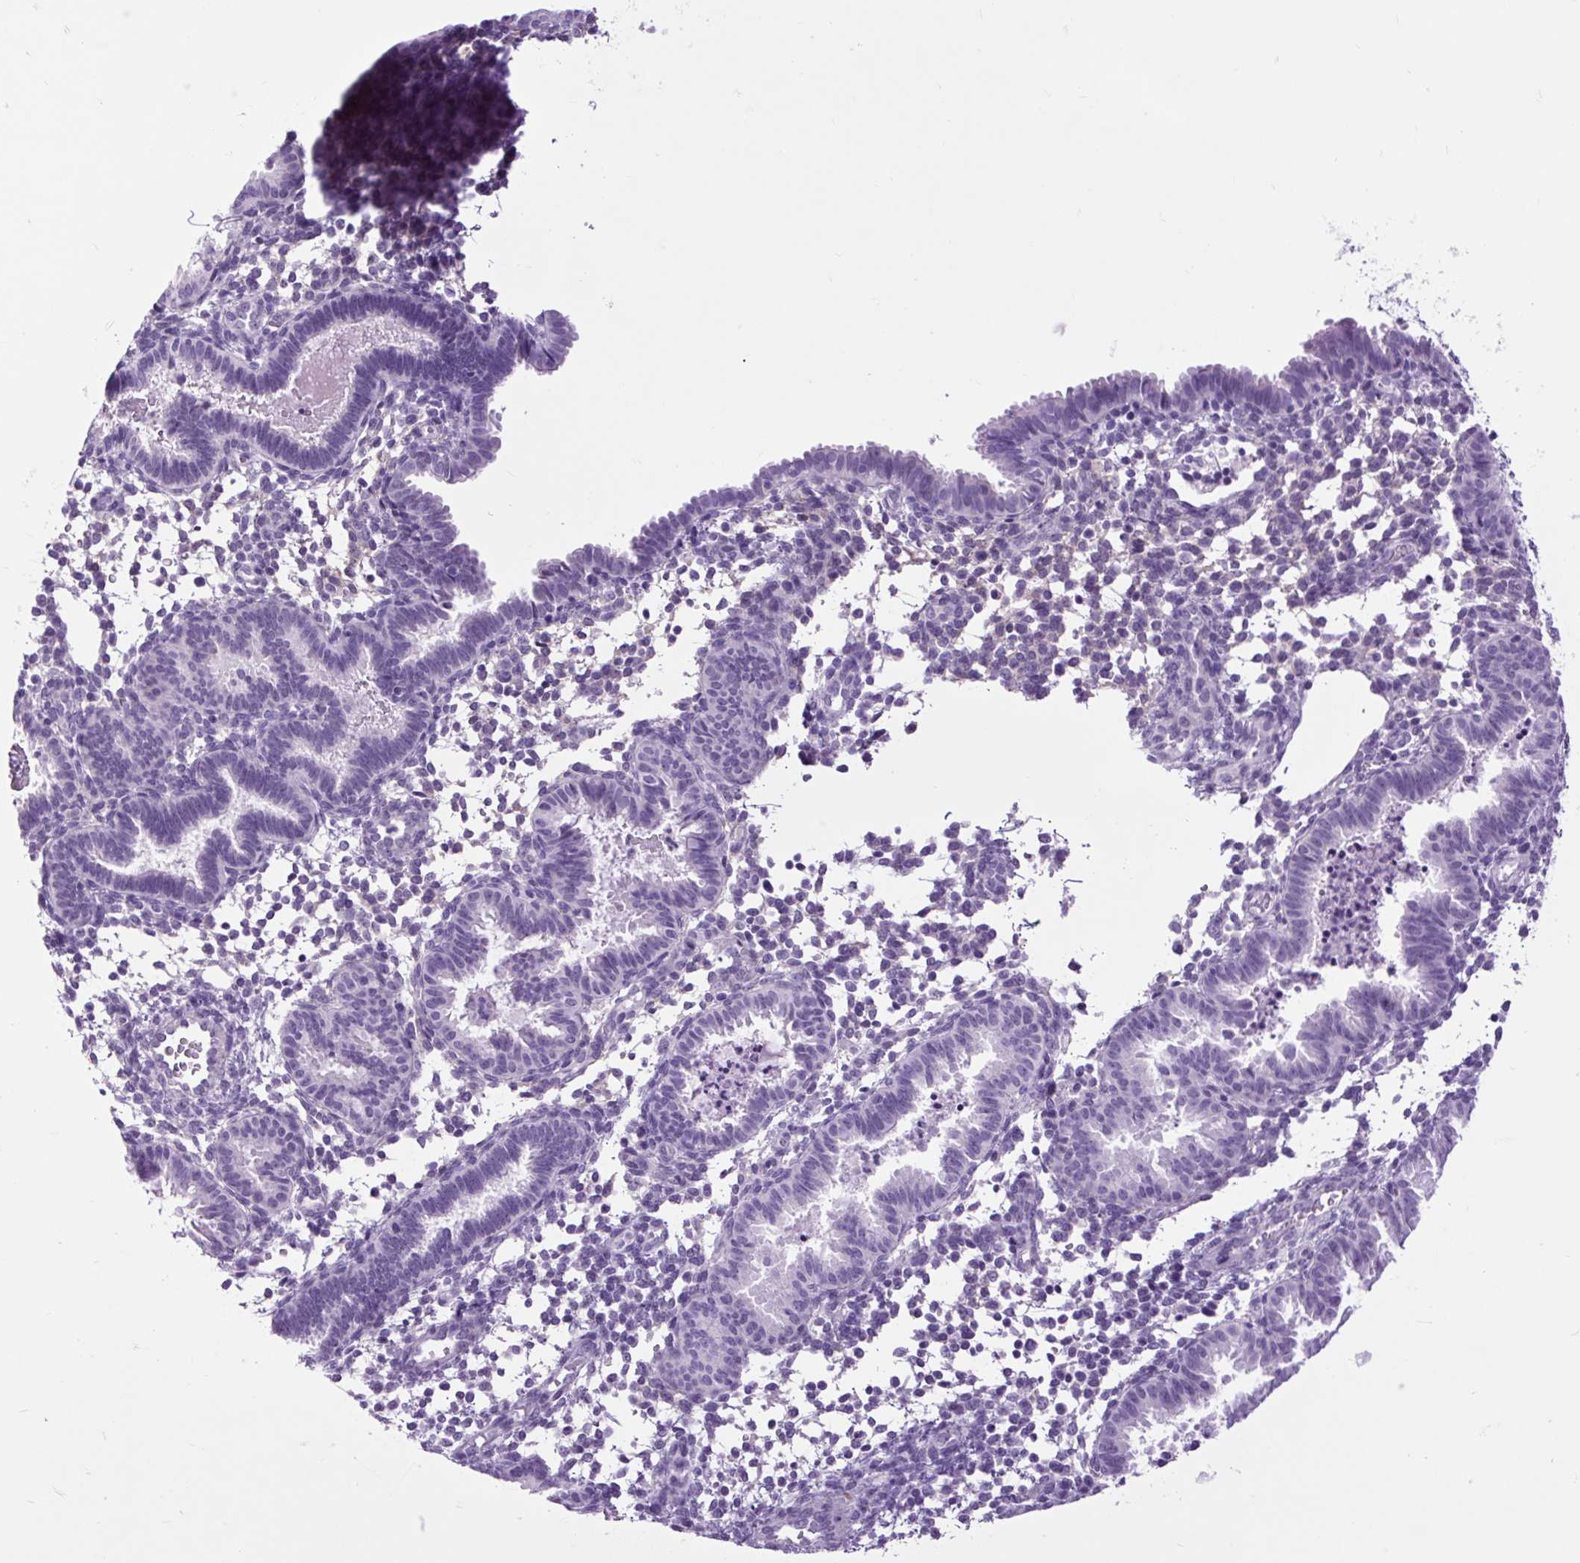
{"staining": {"intensity": "negative", "quantity": "none", "location": "none"}, "tissue": "endometrial cancer", "cell_type": "Tumor cells", "image_type": "cancer", "snomed": [{"axis": "morphology", "description": "Adenocarcinoma, NOS"}, {"axis": "topography", "description": "Uterus"}], "caption": "Immunohistochemistry (IHC) micrograph of adenocarcinoma (endometrial) stained for a protein (brown), which shows no expression in tumor cells.", "gene": "DPP6", "patient": {"sex": "female", "age": 44}}